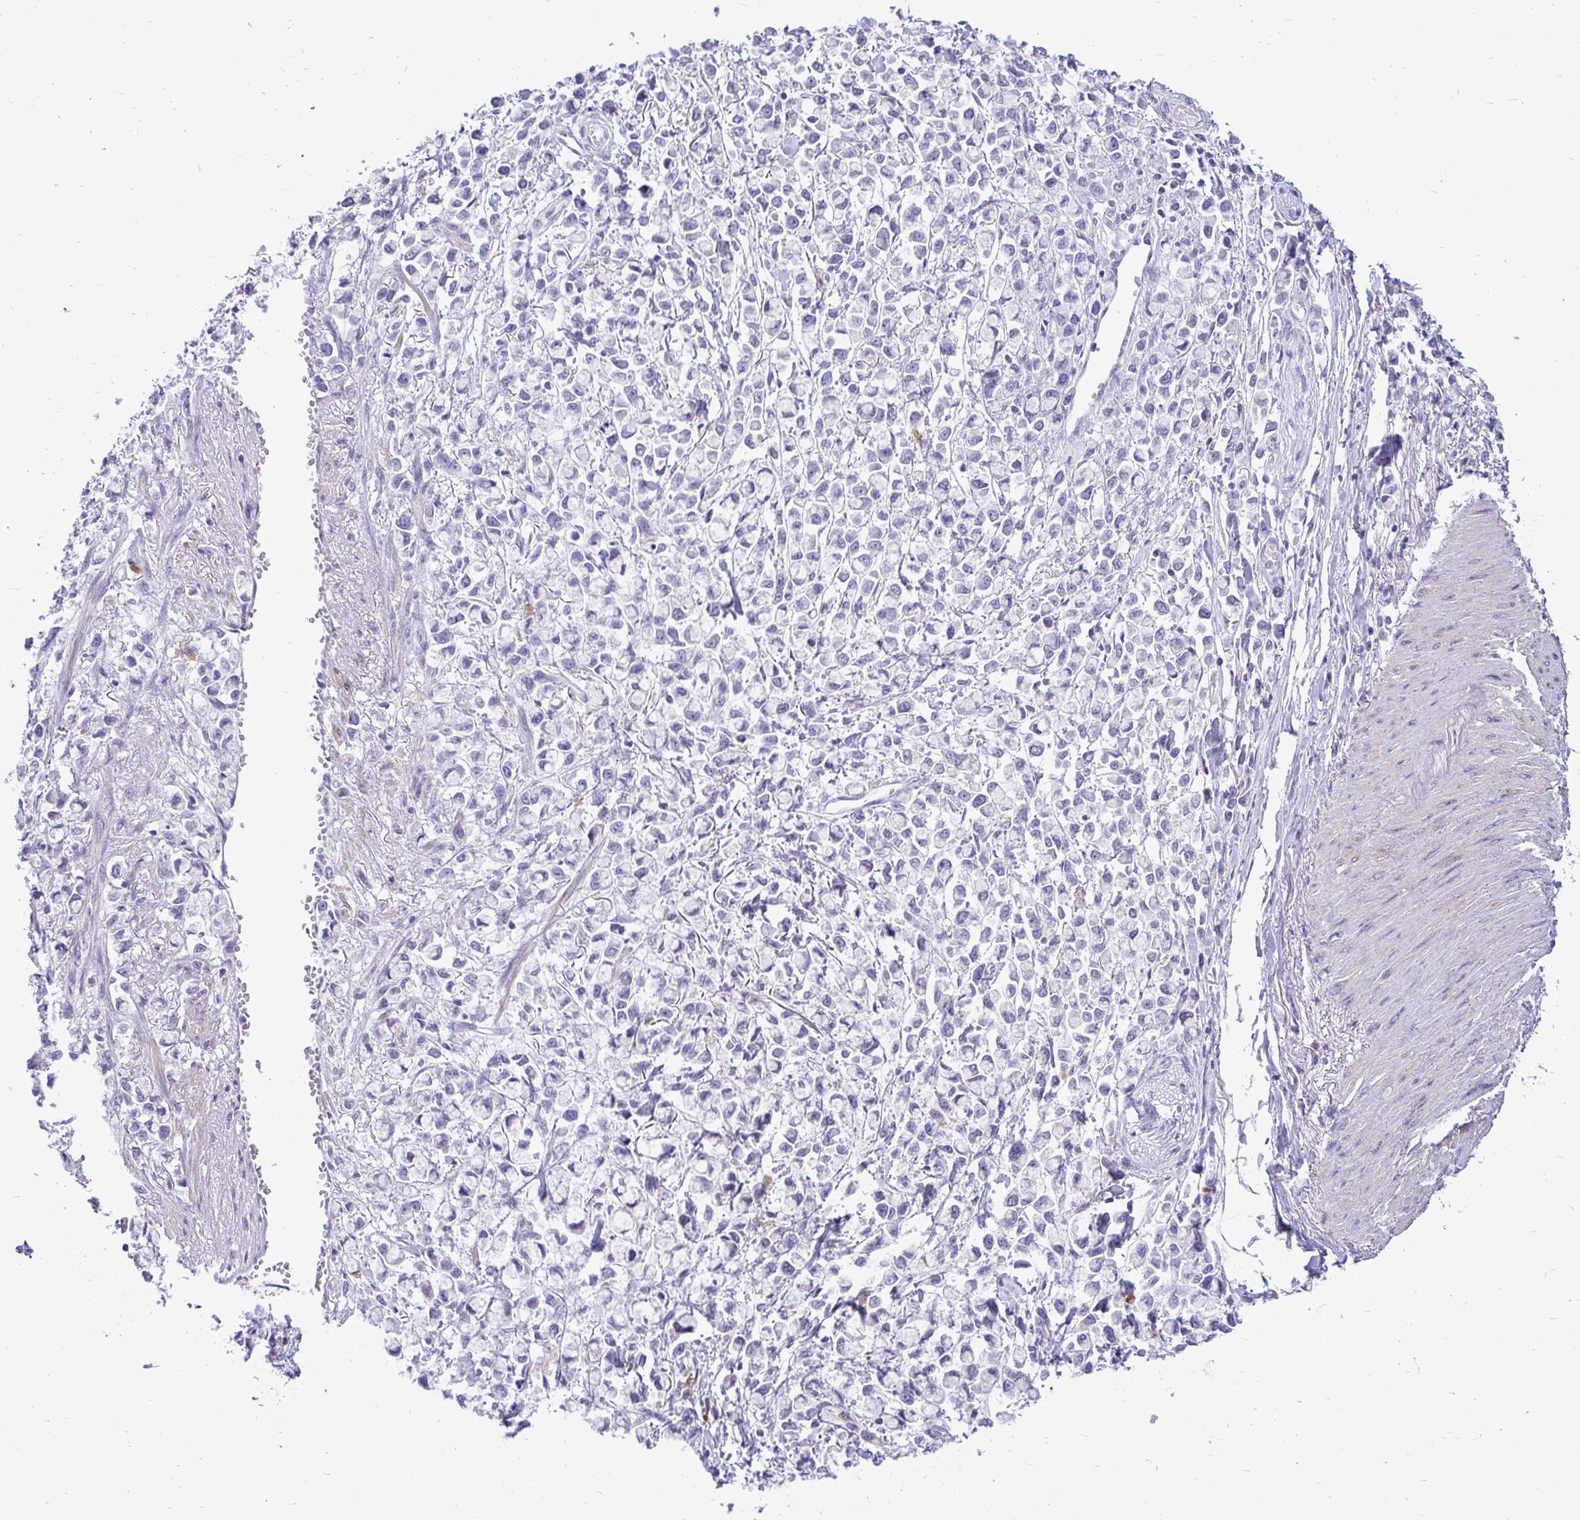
{"staining": {"intensity": "negative", "quantity": "none", "location": "none"}, "tissue": "stomach cancer", "cell_type": "Tumor cells", "image_type": "cancer", "snomed": [{"axis": "morphology", "description": "Adenocarcinoma, NOS"}, {"axis": "topography", "description": "Stomach"}], "caption": "A micrograph of human stomach adenocarcinoma is negative for staining in tumor cells. The staining is performed using DAB brown chromogen with nuclei counter-stained in using hematoxylin.", "gene": "PKN3", "patient": {"sex": "female", "age": 81}}